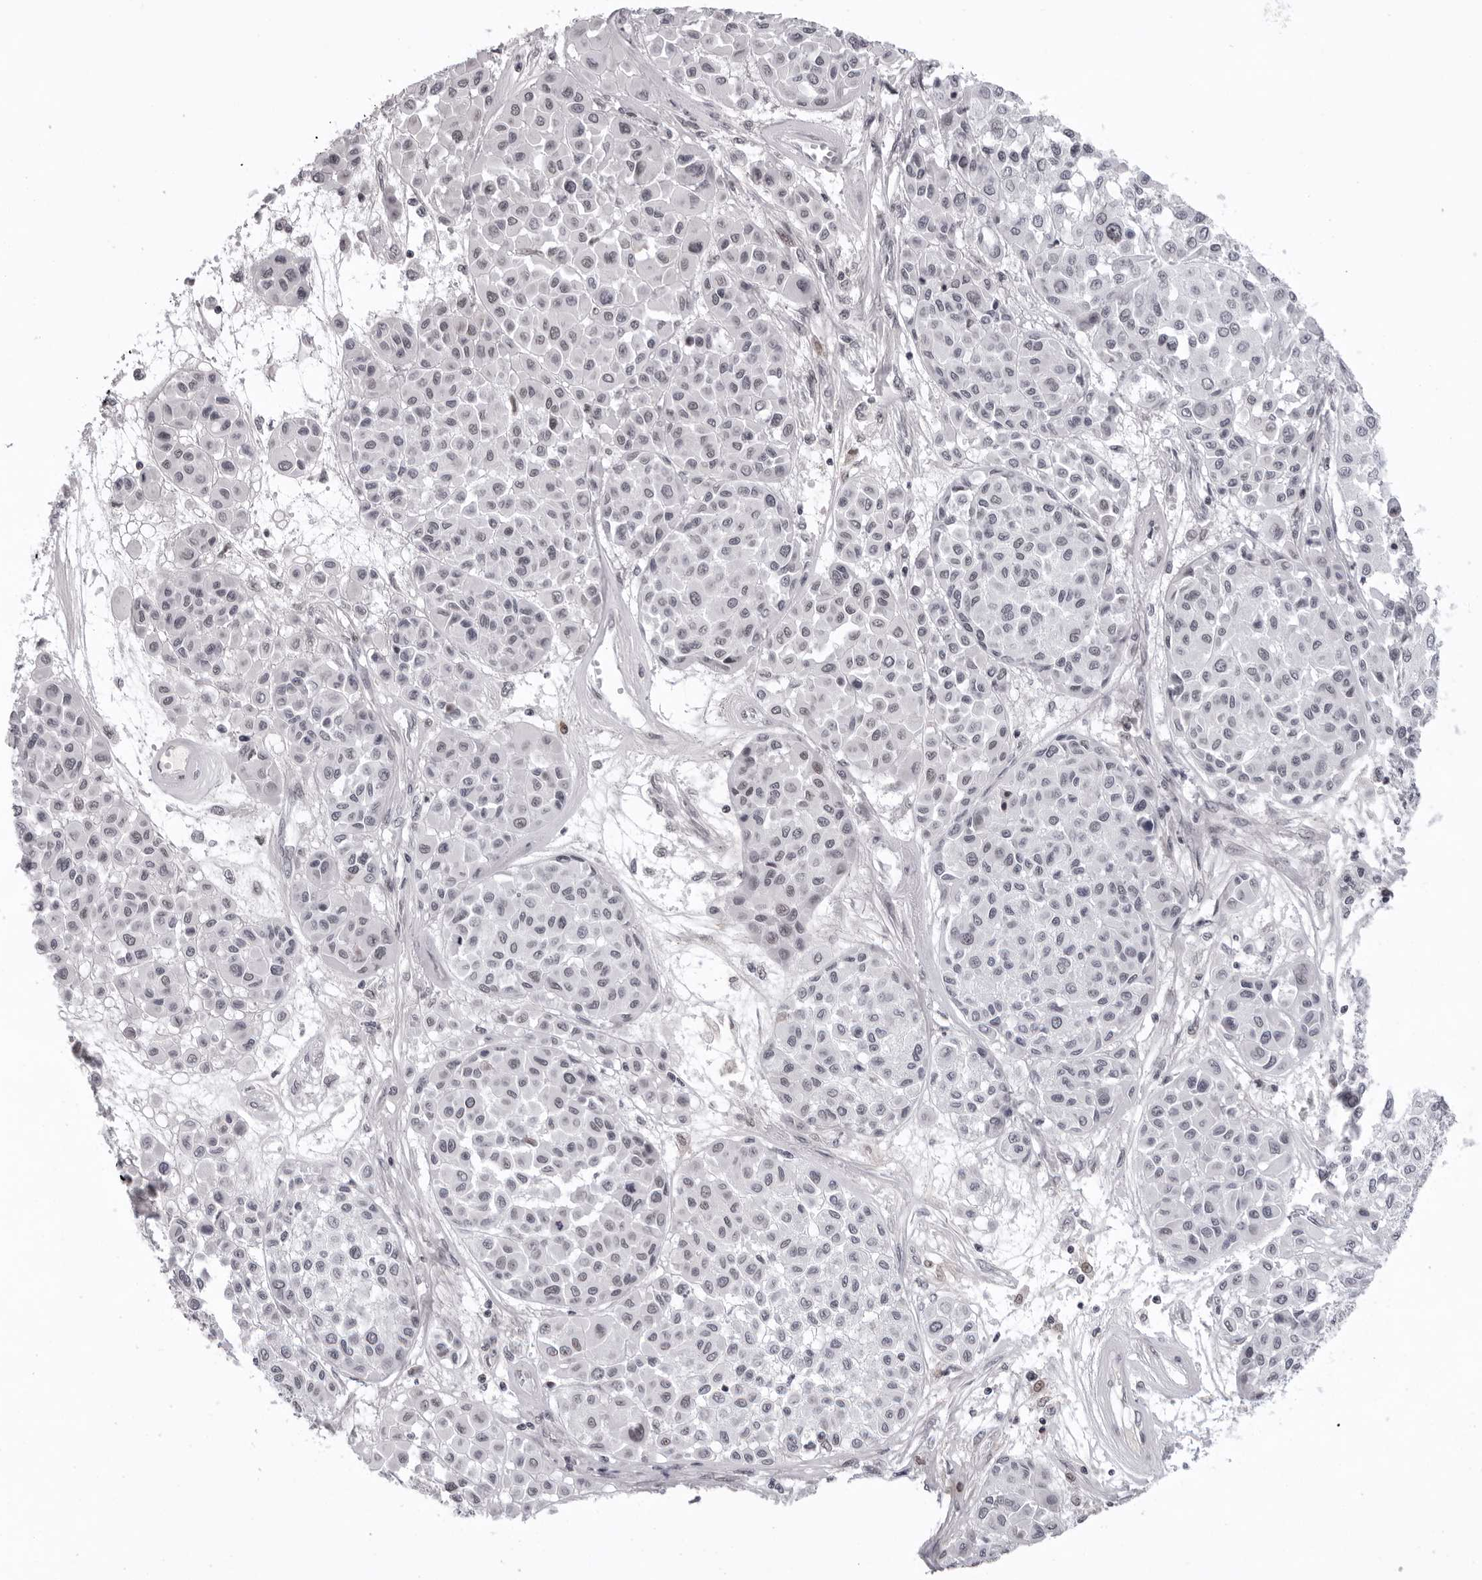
{"staining": {"intensity": "weak", "quantity": "<25%", "location": "nuclear"}, "tissue": "melanoma", "cell_type": "Tumor cells", "image_type": "cancer", "snomed": [{"axis": "morphology", "description": "Malignant melanoma, Metastatic site"}, {"axis": "topography", "description": "Soft tissue"}], "caption": "High power microscopy micrograph of an immunohistochemistry histopathology image of malignant melanoma (metastatic site), revealing no significant positivity in tumor cells.", "gene": "EXOSC10", "patient": {"sex": "male", "age": 41}}